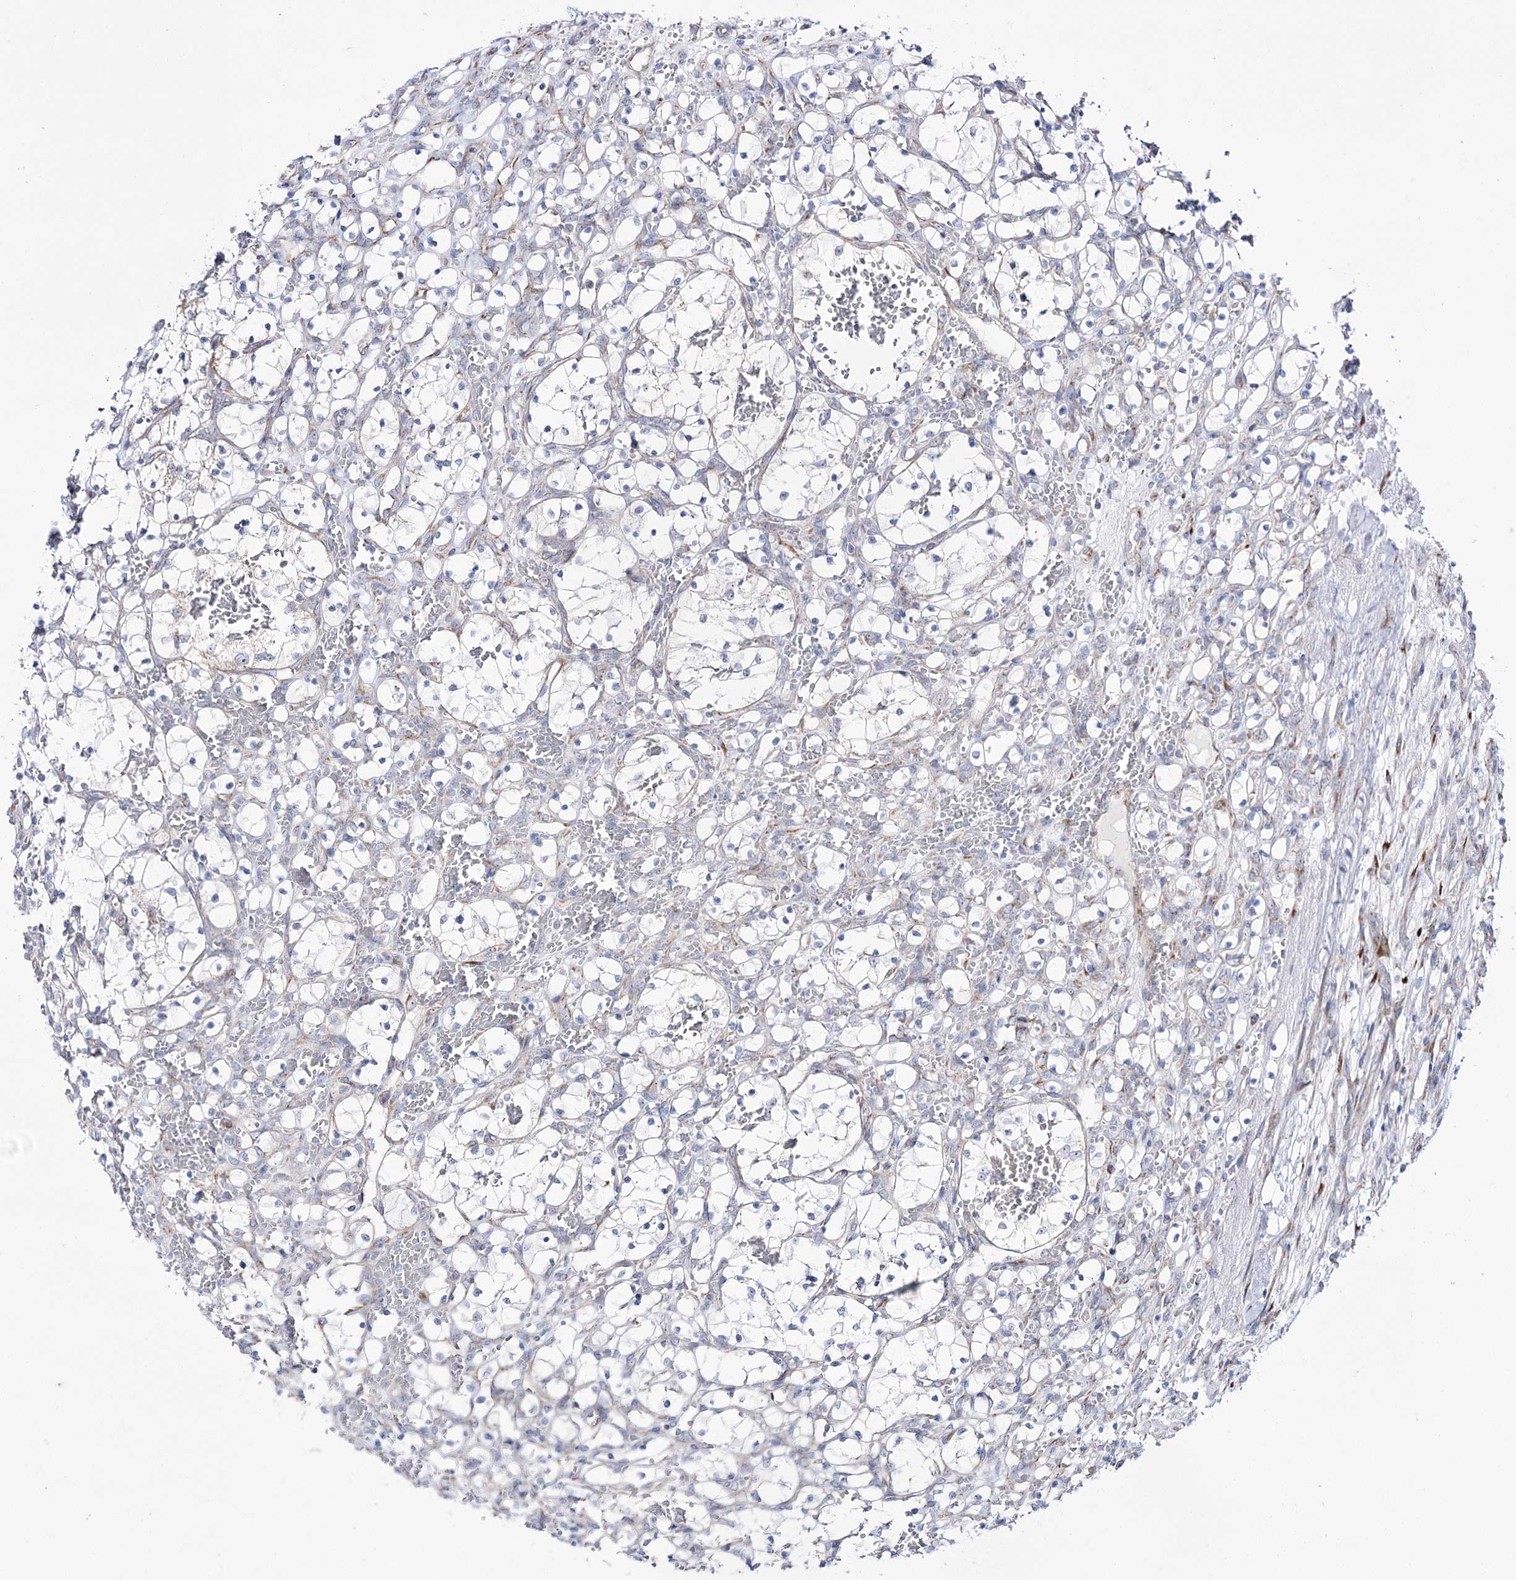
{"staining": {"intensity": "negative", "quantity": "none", "location": "none"}, "tissue": "renal cancer", "cell_type": "Tumor cells", "image_type": "cancer", "snomed": [{"axis": "morphology", "description": "Adenocarcinoma, NOS"}, {"axis": "topography", "description": "Kidney"}], "caption": "High magnification brightfield microscopy of renal cancer (adenocarcinoma) stained with DAB (3,3'-diaminobenzidine) (brown) and counterstained with hematoxylin (blue): tumor cells show no significant expression. Brightfield microscopy of immunohistochemistry stained with DAB (brown) and hematoxylin (blue), captured at high magnification.", "gene": "METTL5", "patient": {"sex": "female", "age": 69}}